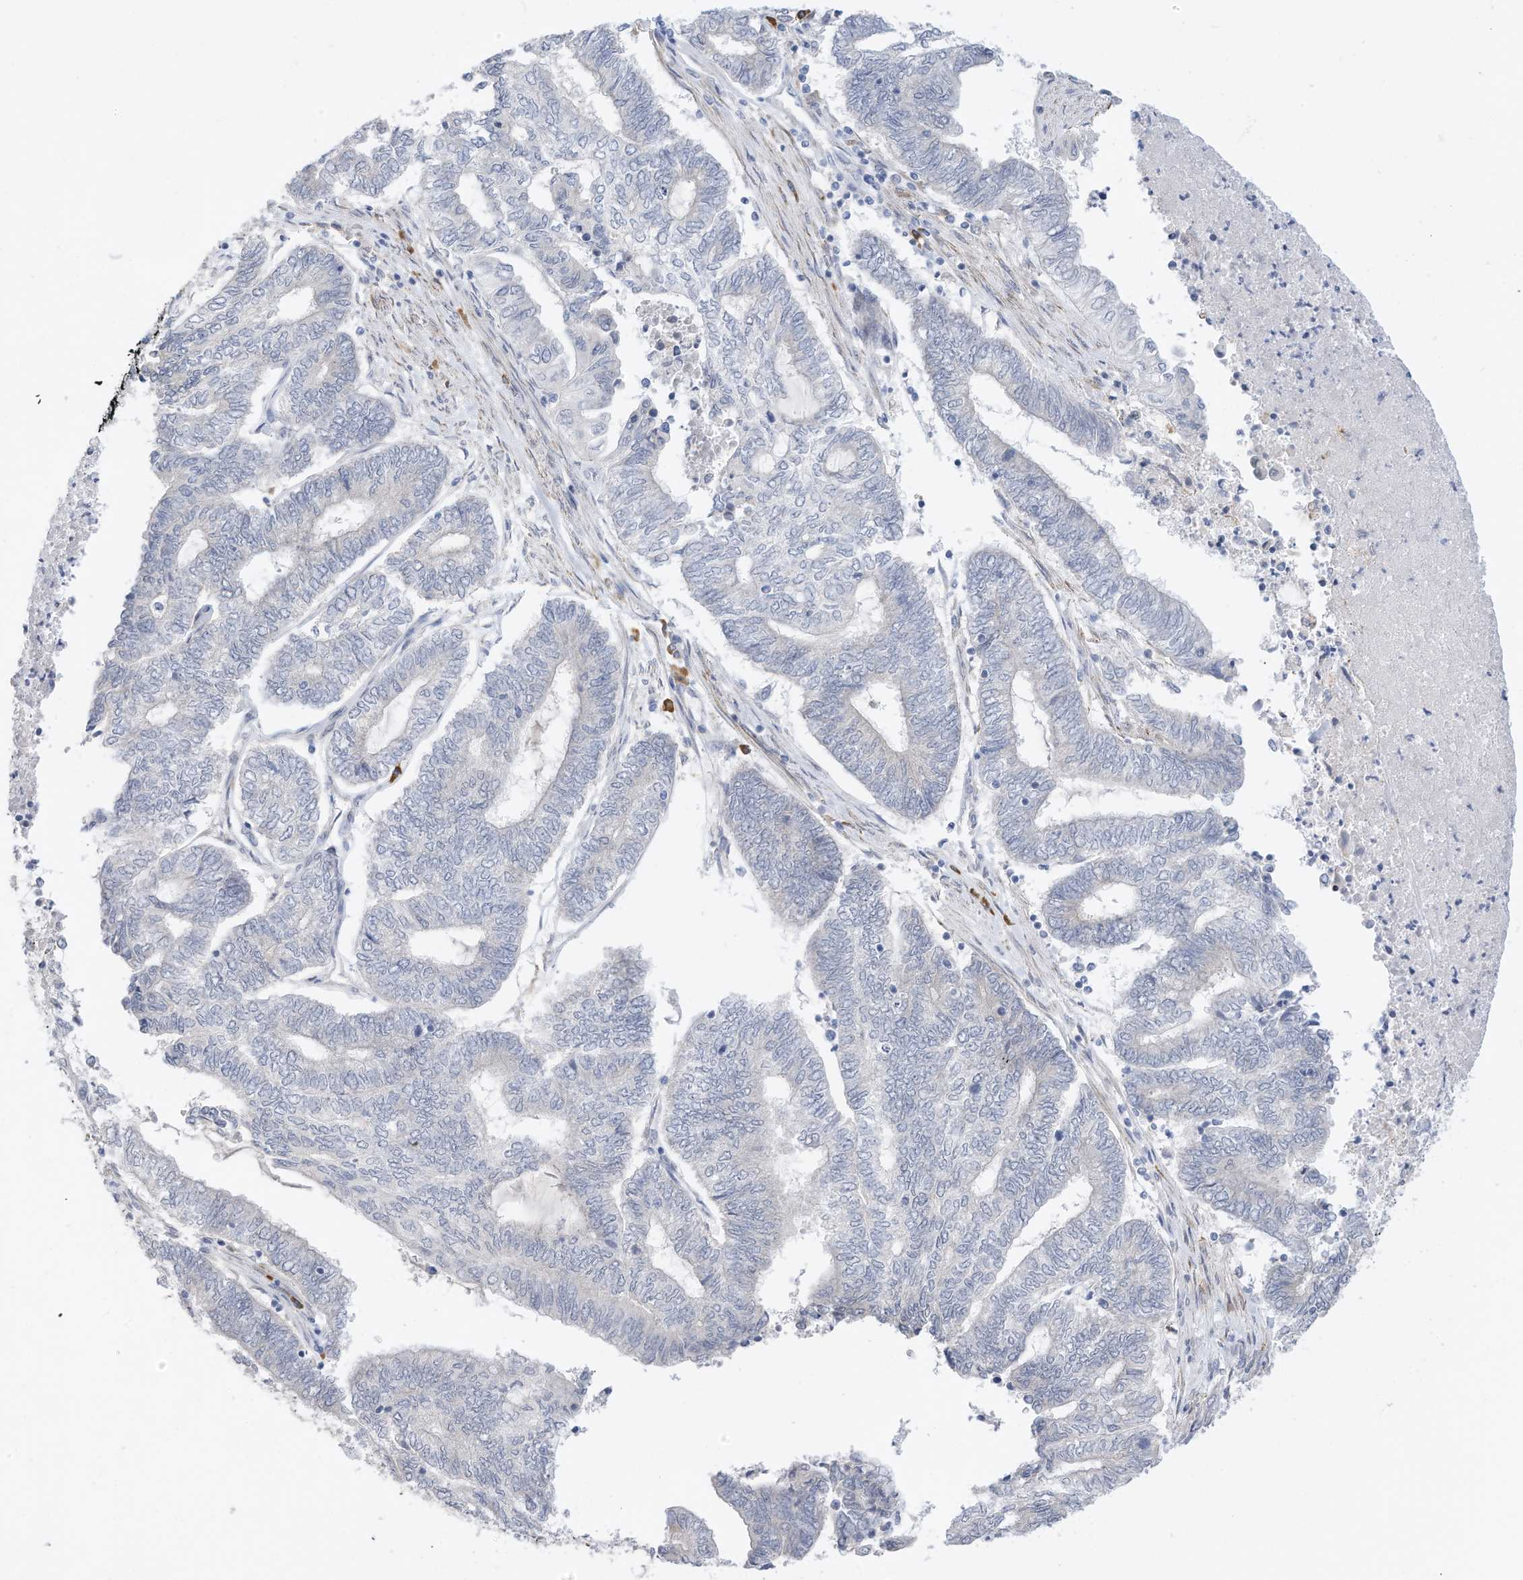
{"staining": {"intensity": "negative", "quantity": "none", "location": "none"}, "tissue": "endometrial cancer", "cell_type": "Tumor cells", "image_type": "cancer", "snomed": [{"axis": "morphology", "description": "Adenocarcinoma, NOS"}, {"axis": "topography", "description": "Uterus"}, {"axis": "topography", "description": "Endometrium"}], "caption": "Photomicrograph shows no significant protein staining in tumor cells of endometrial cancer. Nuclei are stained in blue.", "gene": "ZNF292", "patient": {"sex": "female", "age": 70}}